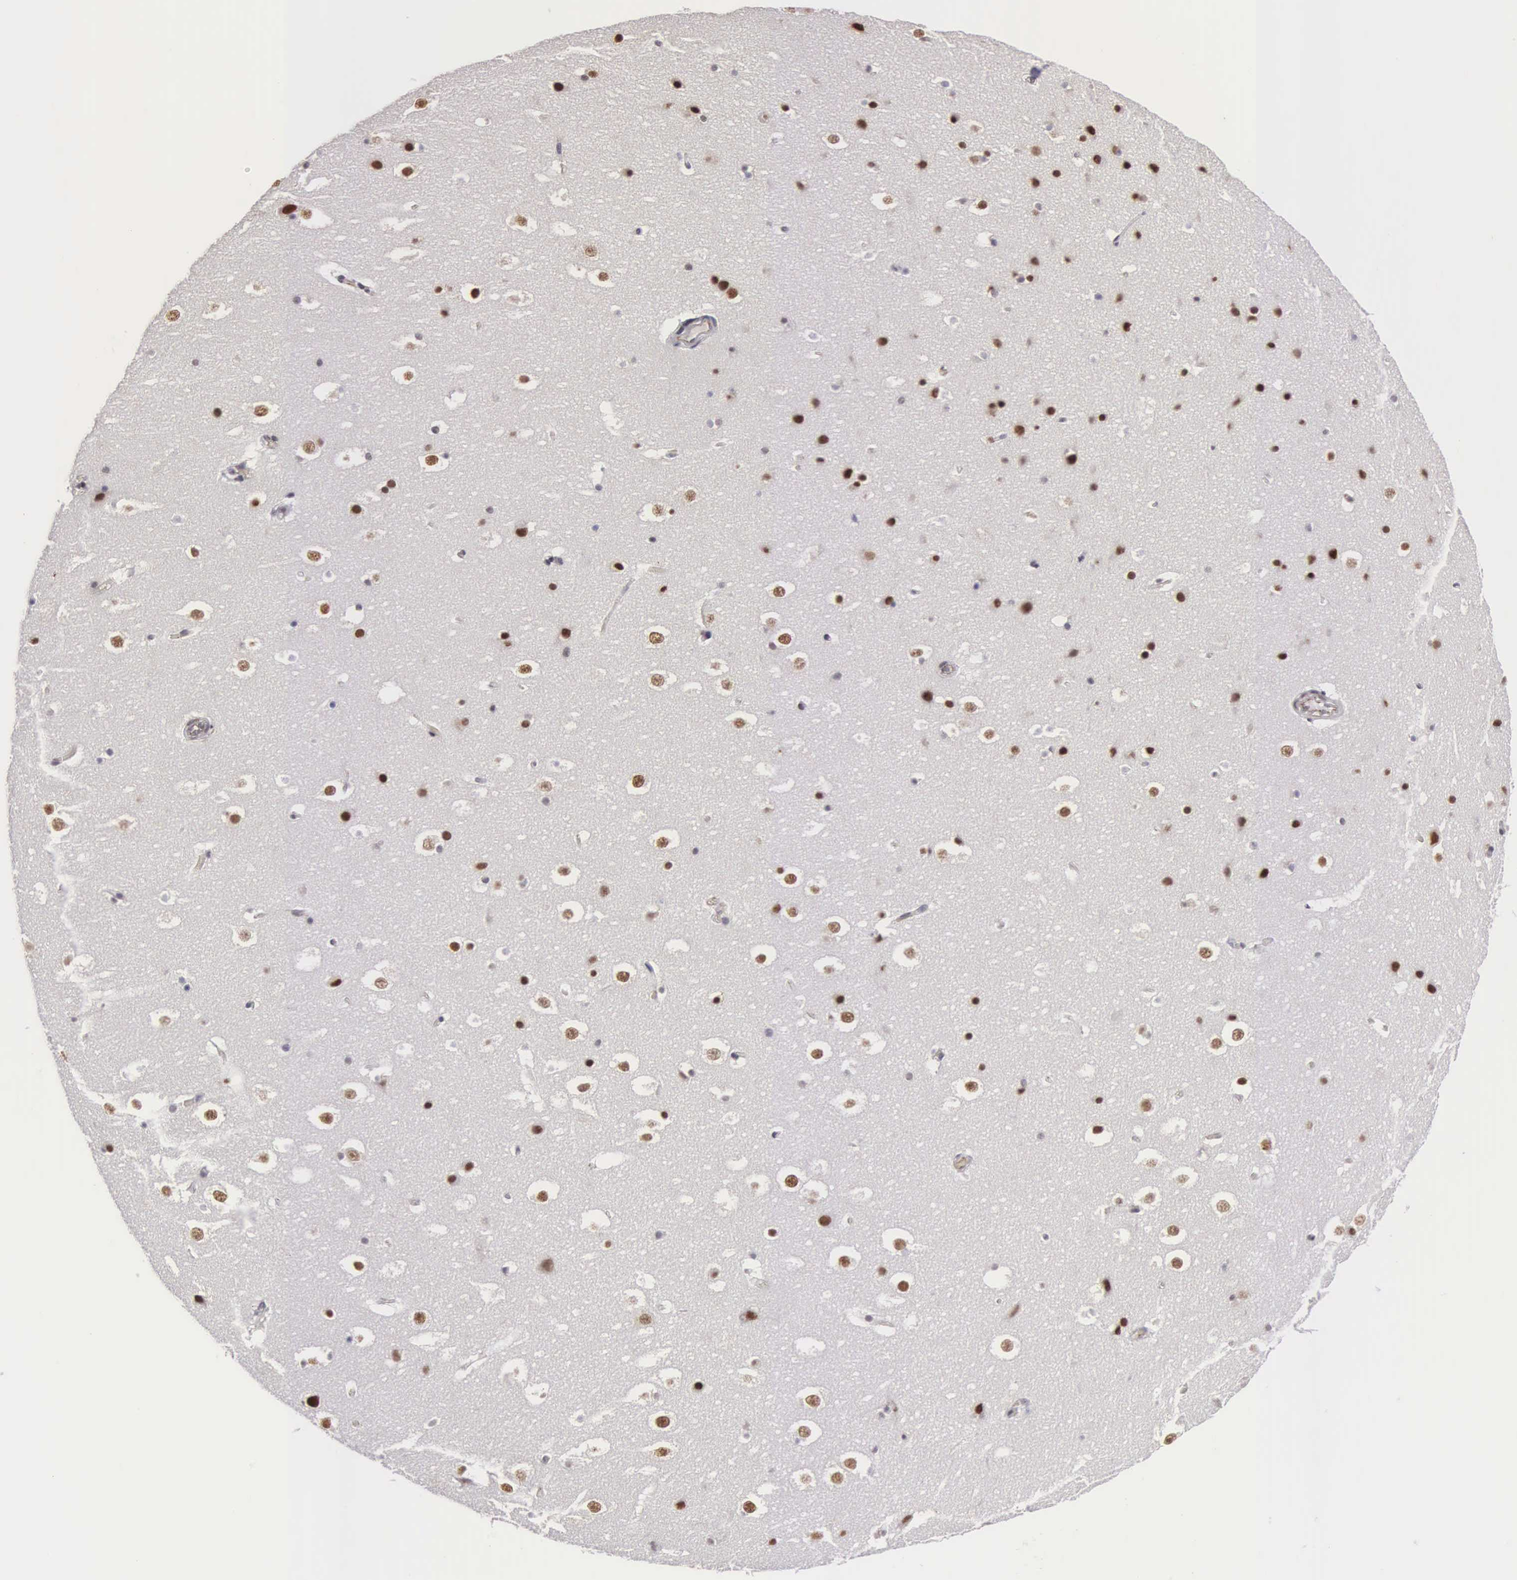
{"staining": {"intensity": "moderate", "quantity": "<25%", "location": "nuclear"}, "tissue": "hippocampus", "cell_type": "Glial cells", "image_type": "normal", "snomed": [{"axis": "morphology", "description": "Normal tissue, NOS"}, {"axis": "topography", "description": "Hippocampus"}], "caption": "Protein staining exhibits moderate nuclear expression in about <25% of glial cells in unremarkable hippocampus. (DAB (3,3'-diaminobenzidine) = brown stain, brightfield microscopy at high magnification).", "gene": "MORC2", "patient": {"sex": "male", "age": 45}}